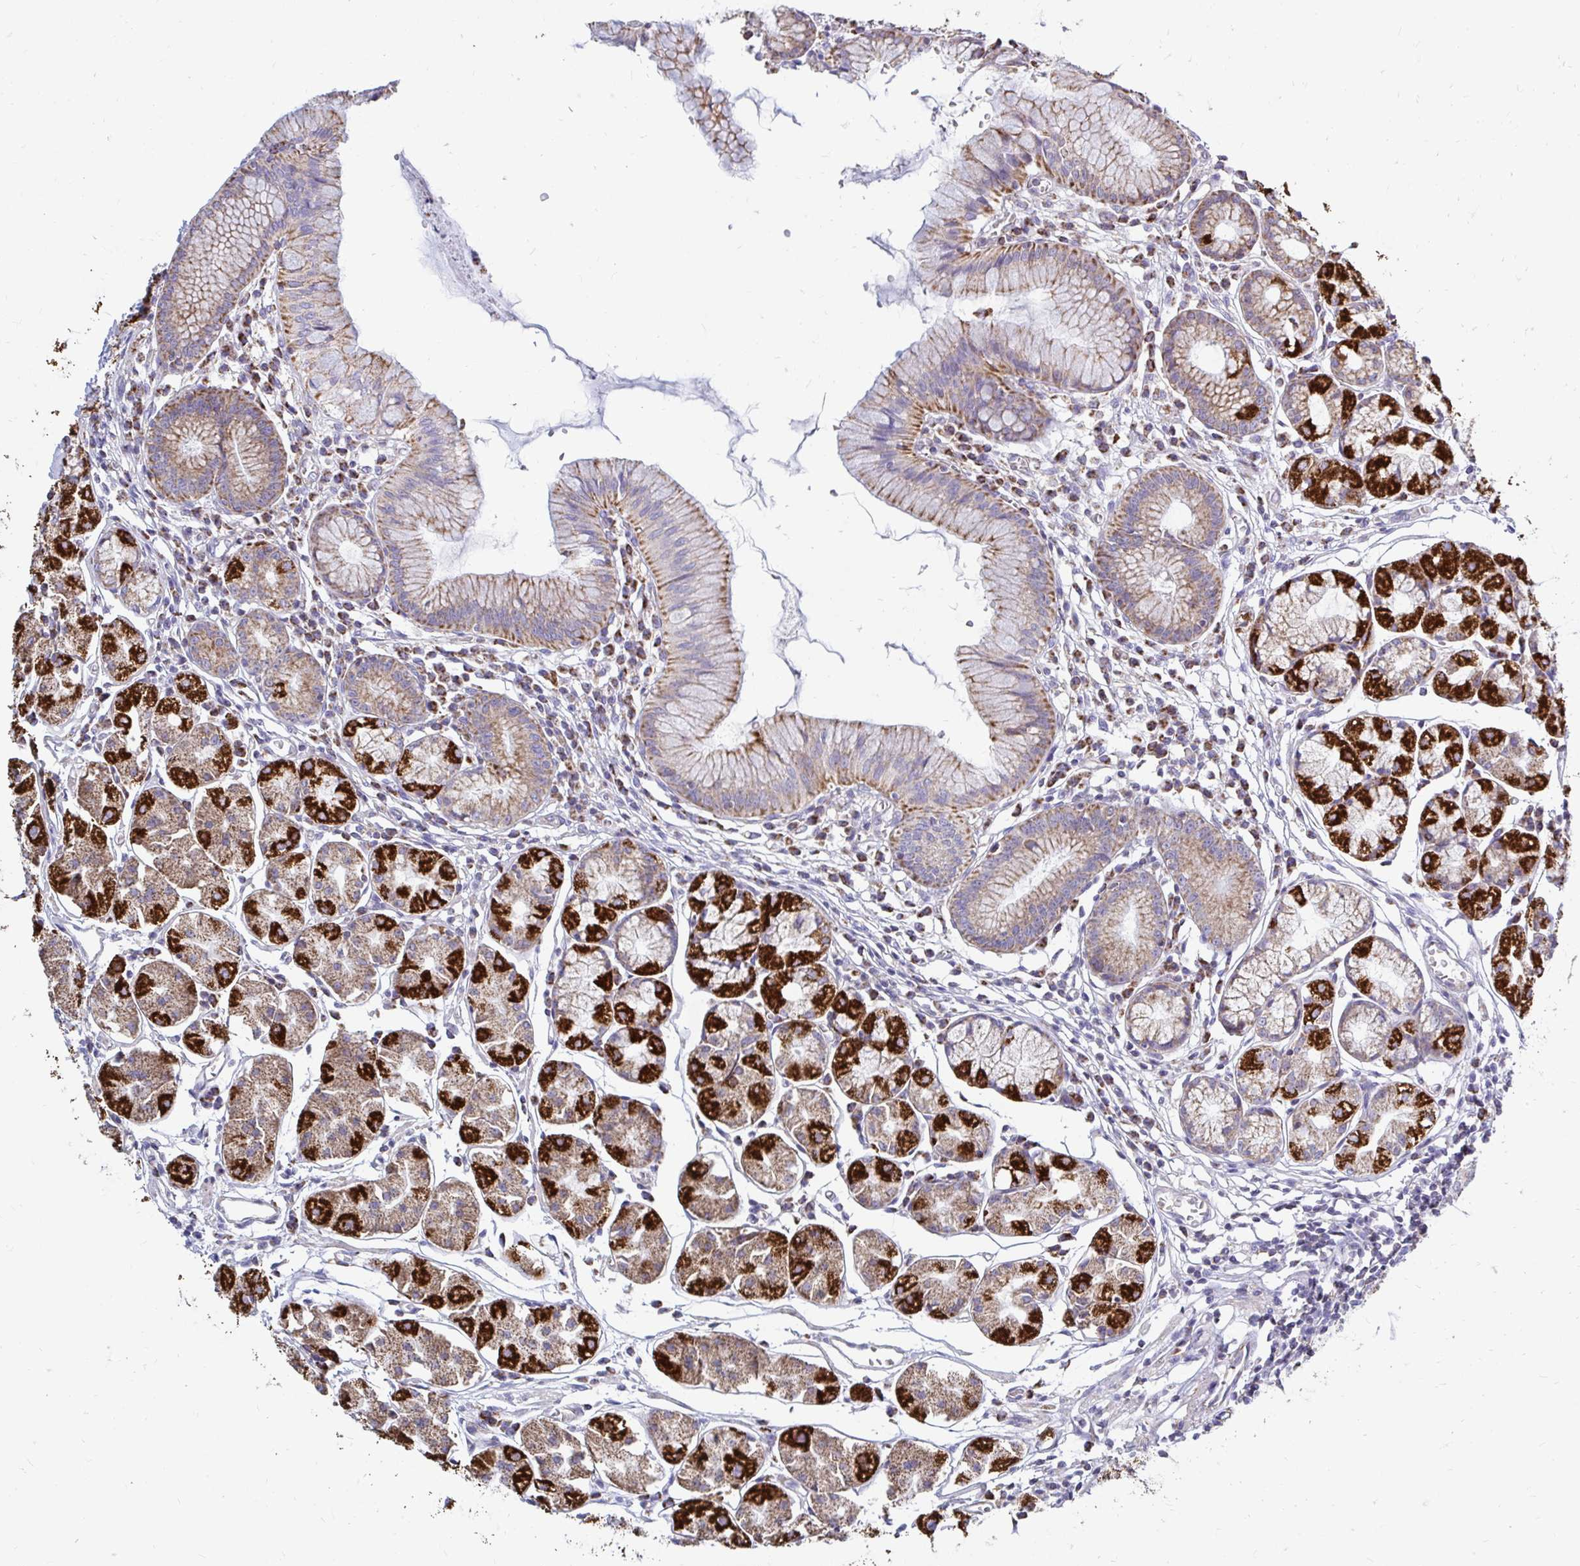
{"staining": {"intensity": "strong", "quantity": "25%-75%", "location": "cytoplasmic/membranous"}, "tissue": "stomach", "cell_type": "Glandular cells", "image_type": "normal", "snomed": [{"axis": "morphology", "description": "Normal tissue, NOS"}, {"axis": "topography", "description": "Stomach"}], "caption": "Stomach stained with immunohistochemistry (IHC) exhibits strong cytoplasmic/membranous positivity in about 25%-75% of glandular cells. The staining was performed using DAB to visualize the protein expression in brown, while the nuclei were stained in blue with hematoxylin (Magnification: 20x).", "gene": "OR10R2", "patient": {"sex": "male", "age": 55}}